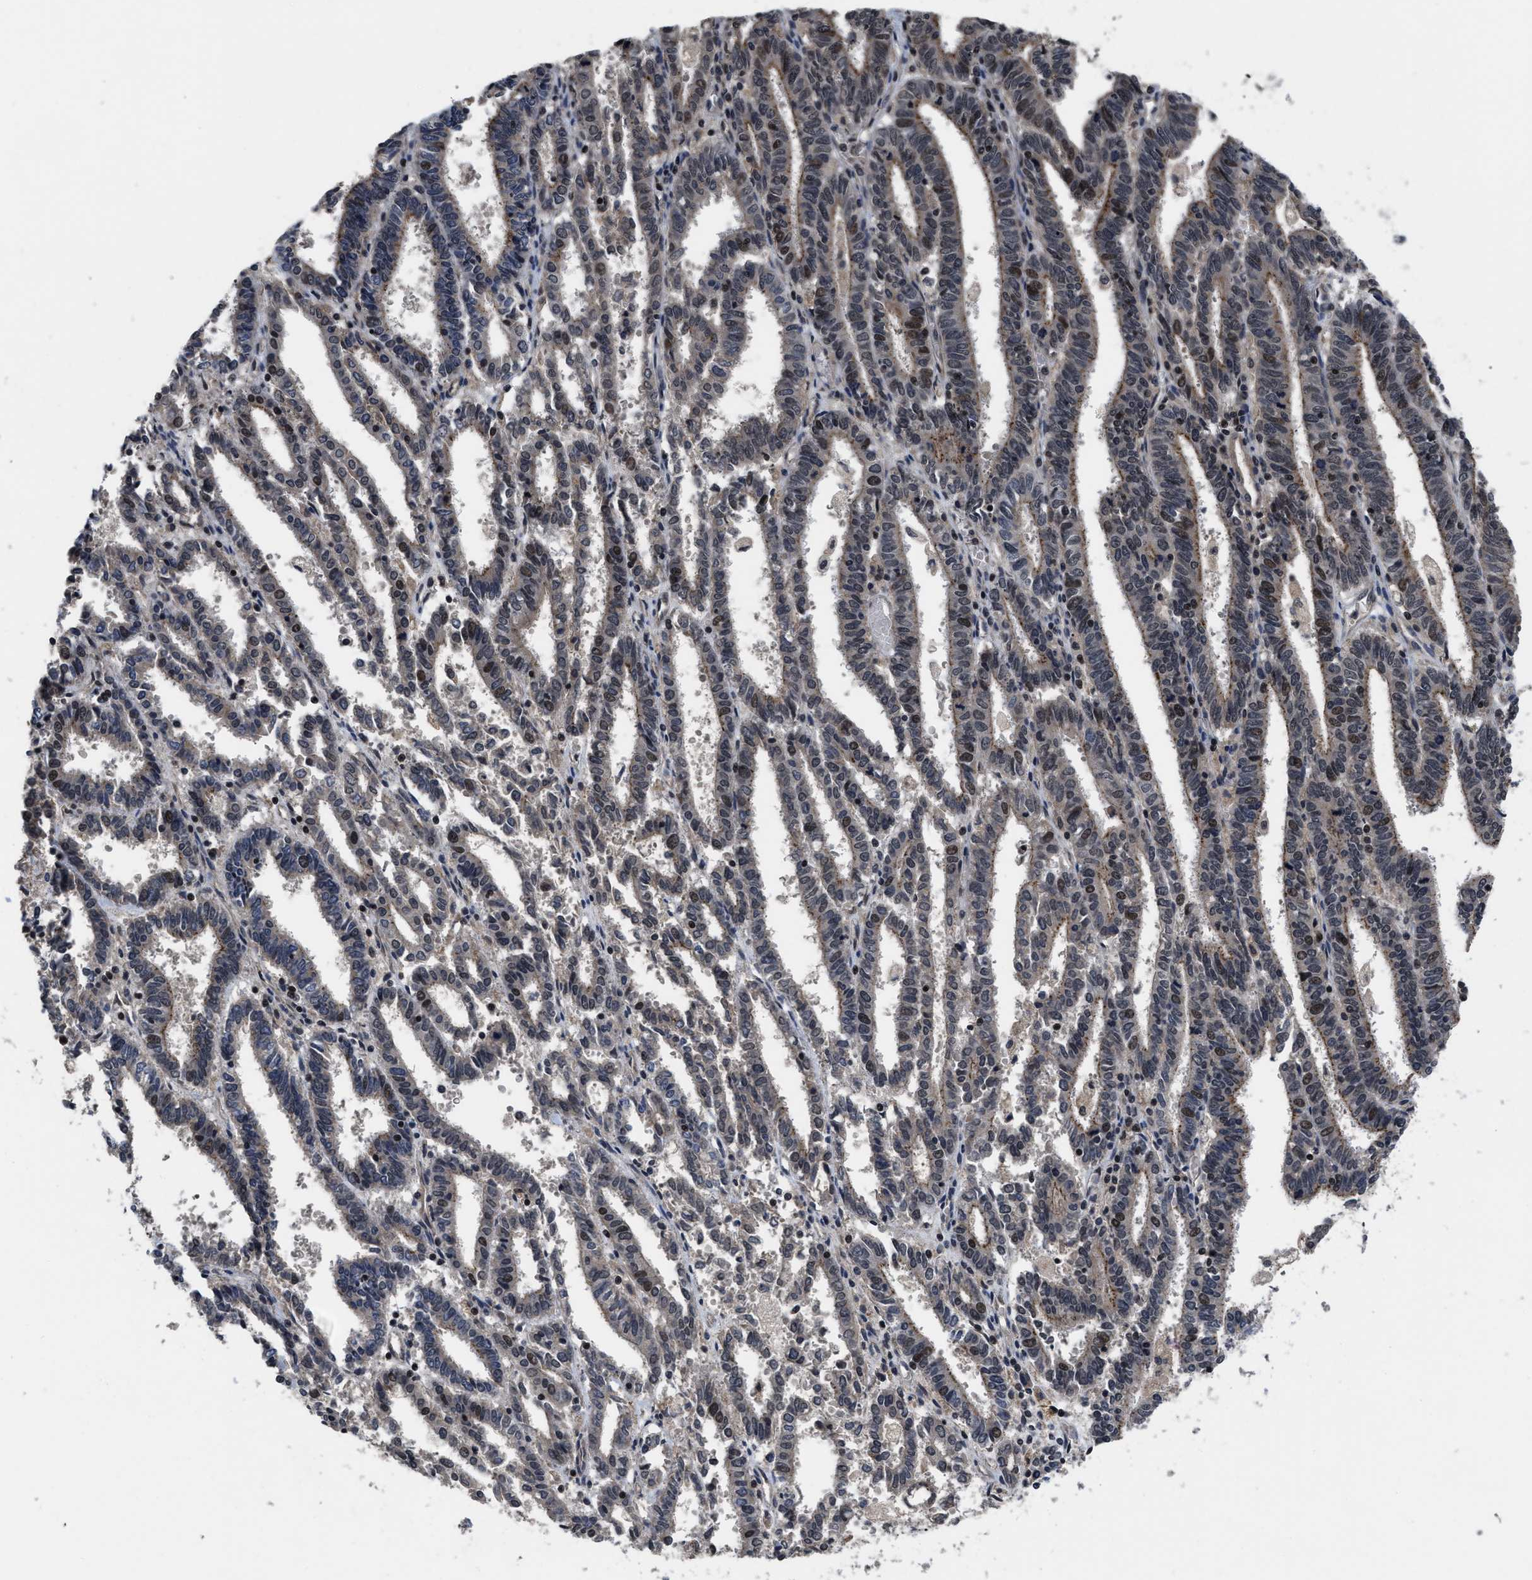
{"staining": {"intensity": "weak", "quantity": "25%-75%", "location": "cytoplasmic/membranous,nuclear"}, "tissue": "endometrial cancer", "cell_type": "Tumor cells", "image_type": "cancer", "snomed": [{"axis": "morphology", "description": "Adenocarcinoma, NOS"}, {"axis": "topography", "description": "Uterus"}], "caption": "The histopathology image demonstrates staining of adenocarcinoma (endometrial), revealing weak cytoplasmic/membranous and nuclear protein expression (brown color) within tumor cells.", "gene": "DNAJC14", "patient": {"sex": "female", "age": 83}}